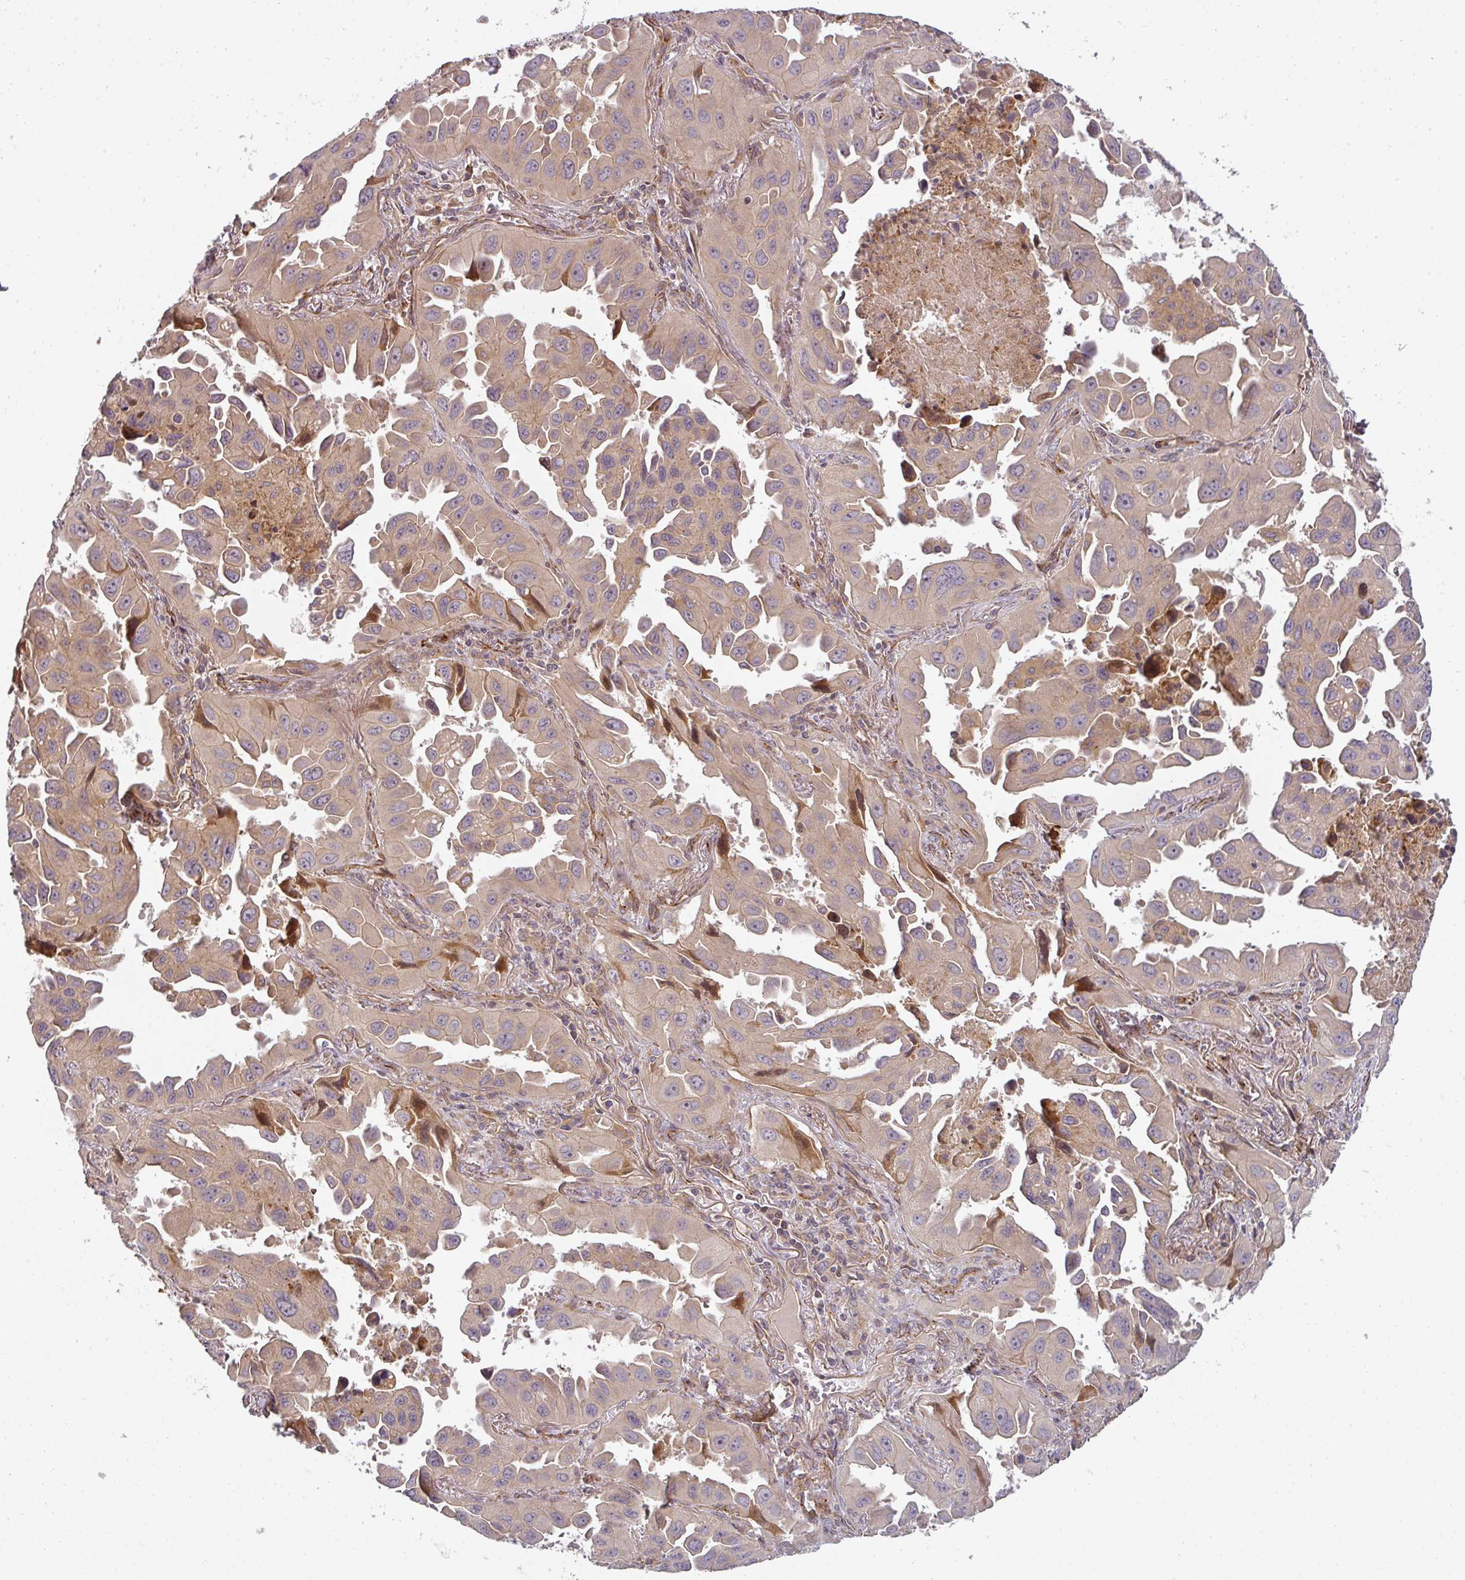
{"staining": {"intensity": "weak", "quantity": "25%-75%", "location": "cytoplasmic/membranous"}, "tissue": "lung cancer", "cell_type": "Tumor cells", "image_type": "cancer", "snomed": [{"axis": "morphology", "description": "Adenocarcinoma, NOS"}, {"axis": "topography", "description": "Lung"}], "caption": "High-power microscopy captured an immunohistochemistry photomicrograph of adenocarcinoma (lung), revealing weak cytoplasmic/membranous expression in about 25%-75% of tumor cells. (IHC, brightfield microscopy, high magnification).", "gene": "CNOT1", "patient": {"sex": "male", "age": 66}}